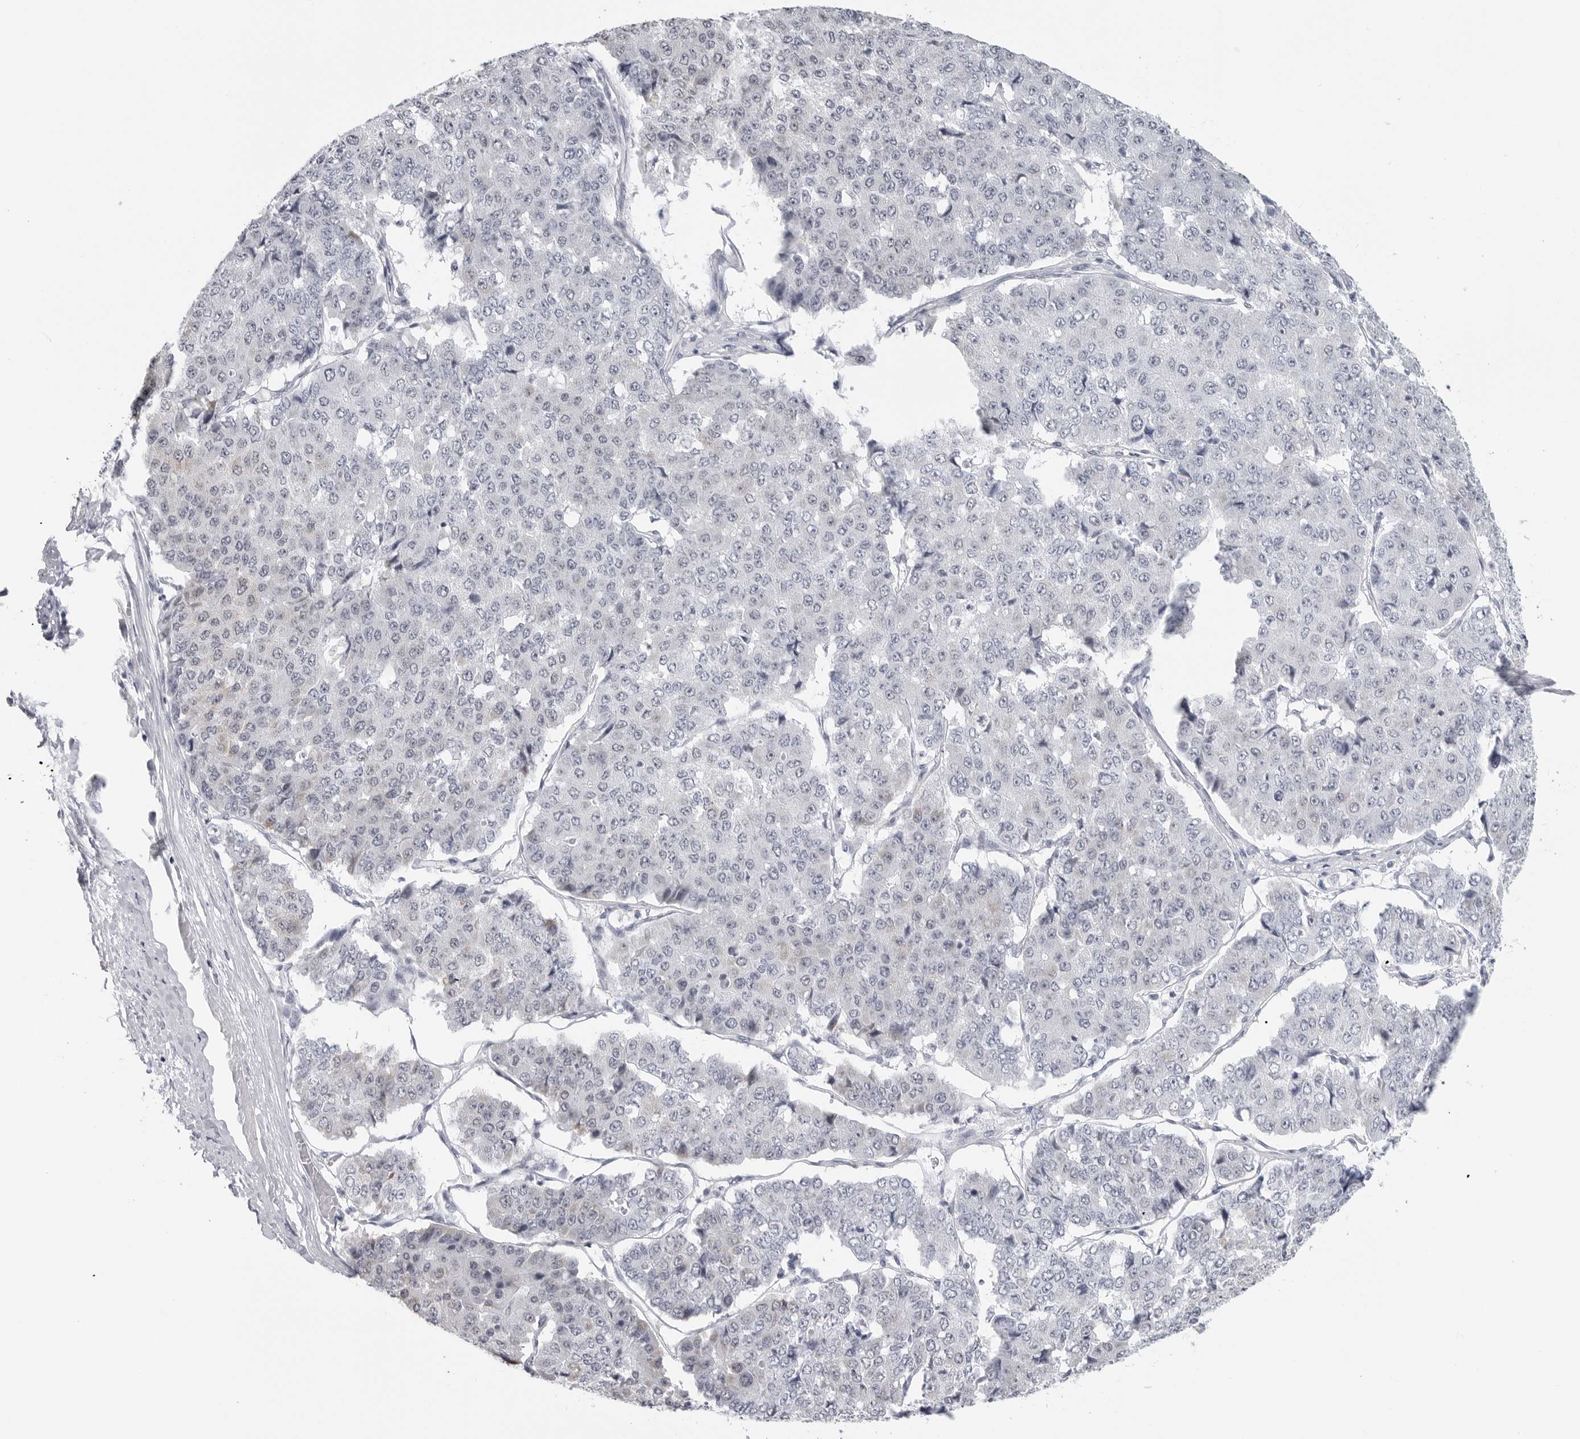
{"staining": {"intensity": "negative", "quantity": "none", "location": "none"}, "tissue": "pancreatic cancer", "cell_type": "Tumor cells", "image_type": "cancer", "snomed": [{"axis": "morphology", "description": "Adenocarcinoma, NOS"}, {"axis": "topography", "description": "Pancreas"}], "caption": "Photomicrograph shows no significant protein positivity in tumor cells of pancreatic cancer.", "gene": "PGA3", "patient": {"sex": "male", "age": 50}}